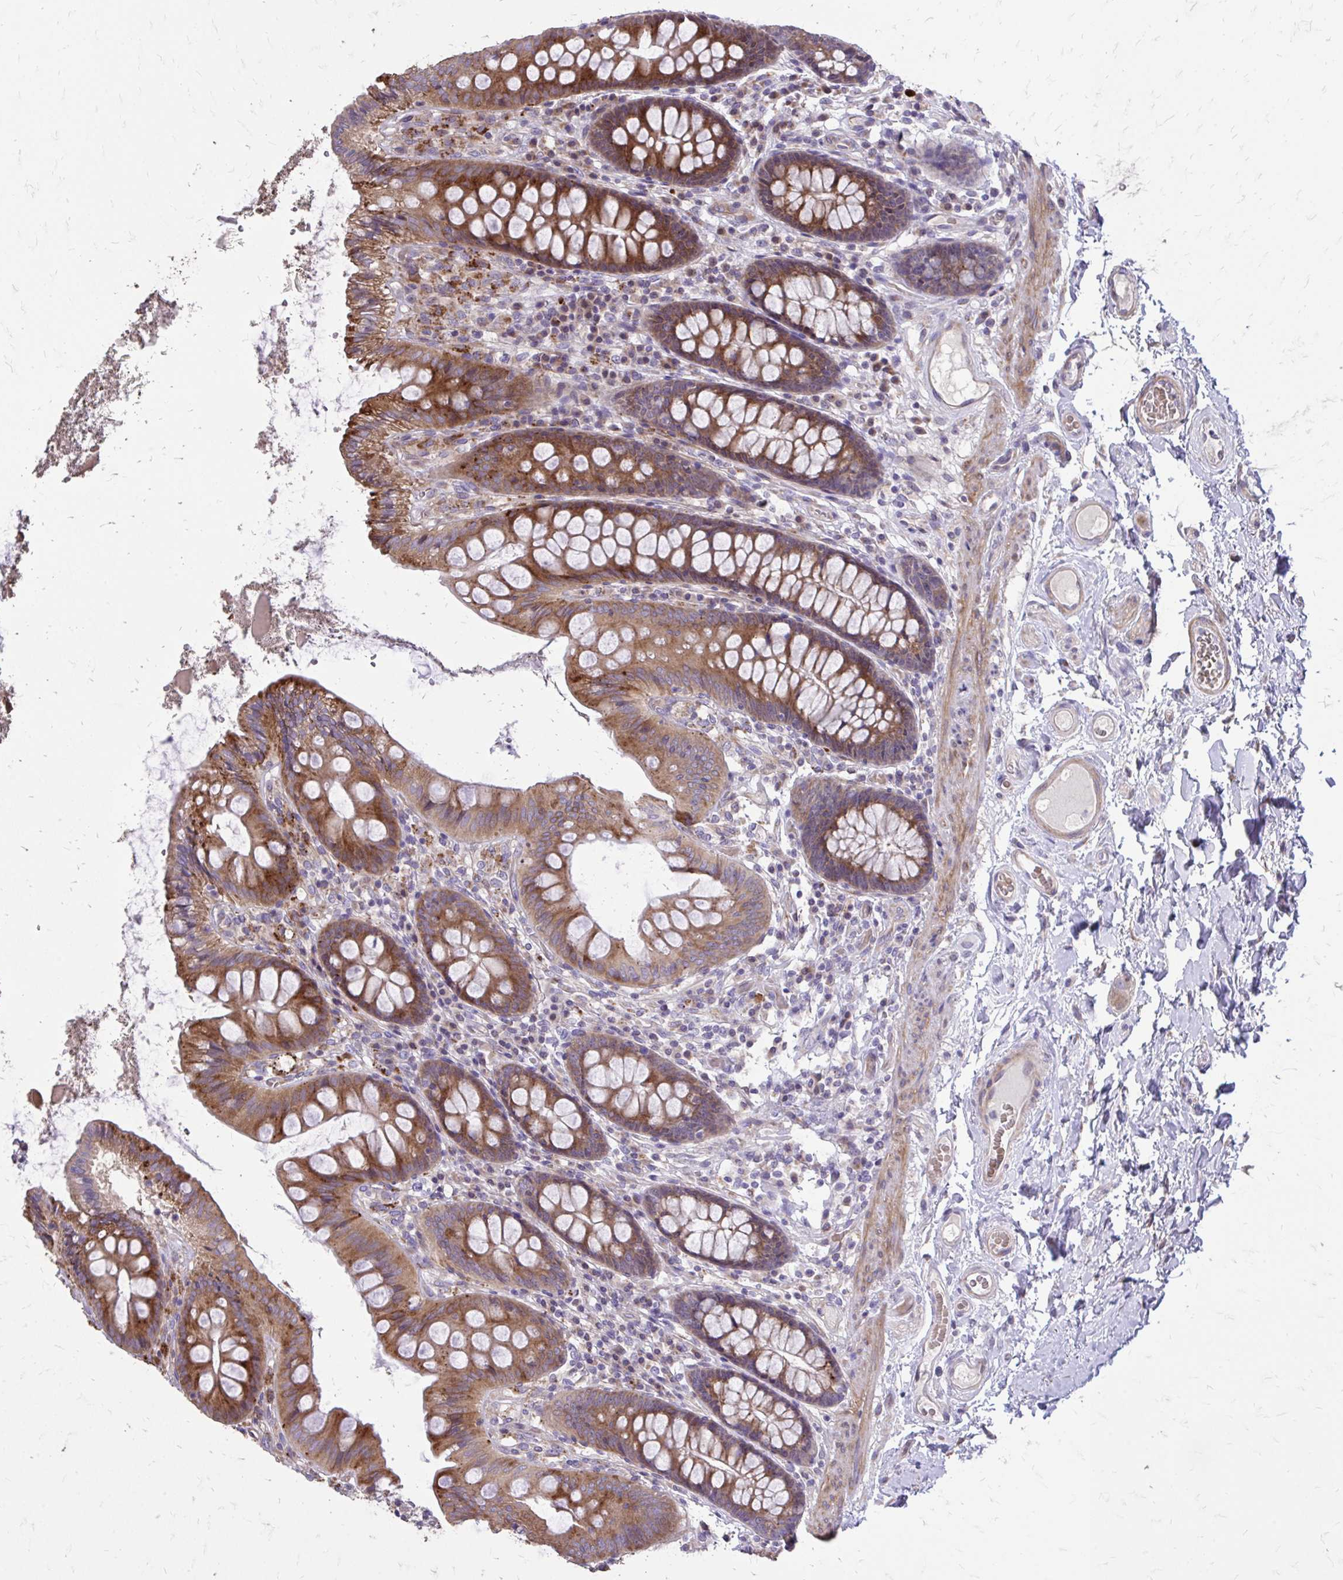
{"staining": {"intensity": "weak", "quantity": ">75%", "location": "cytoplasmic/membranous"}, "tissue": "colon", "cell_type": "Endothelial cells", "image_type": "normal", "snomed": [{"axis": "morphology", "description": "Normal tissue, NOS"}, {"axis": "topography", "description": "Colon"}], "caption": "Immunohistochemical staining of benign colon displays weak cytoplasmic/membranous protein expression in about >75% of endothelial cells.", "gene": "MYORG", "patient": {"sex": "male", "age": 84}}